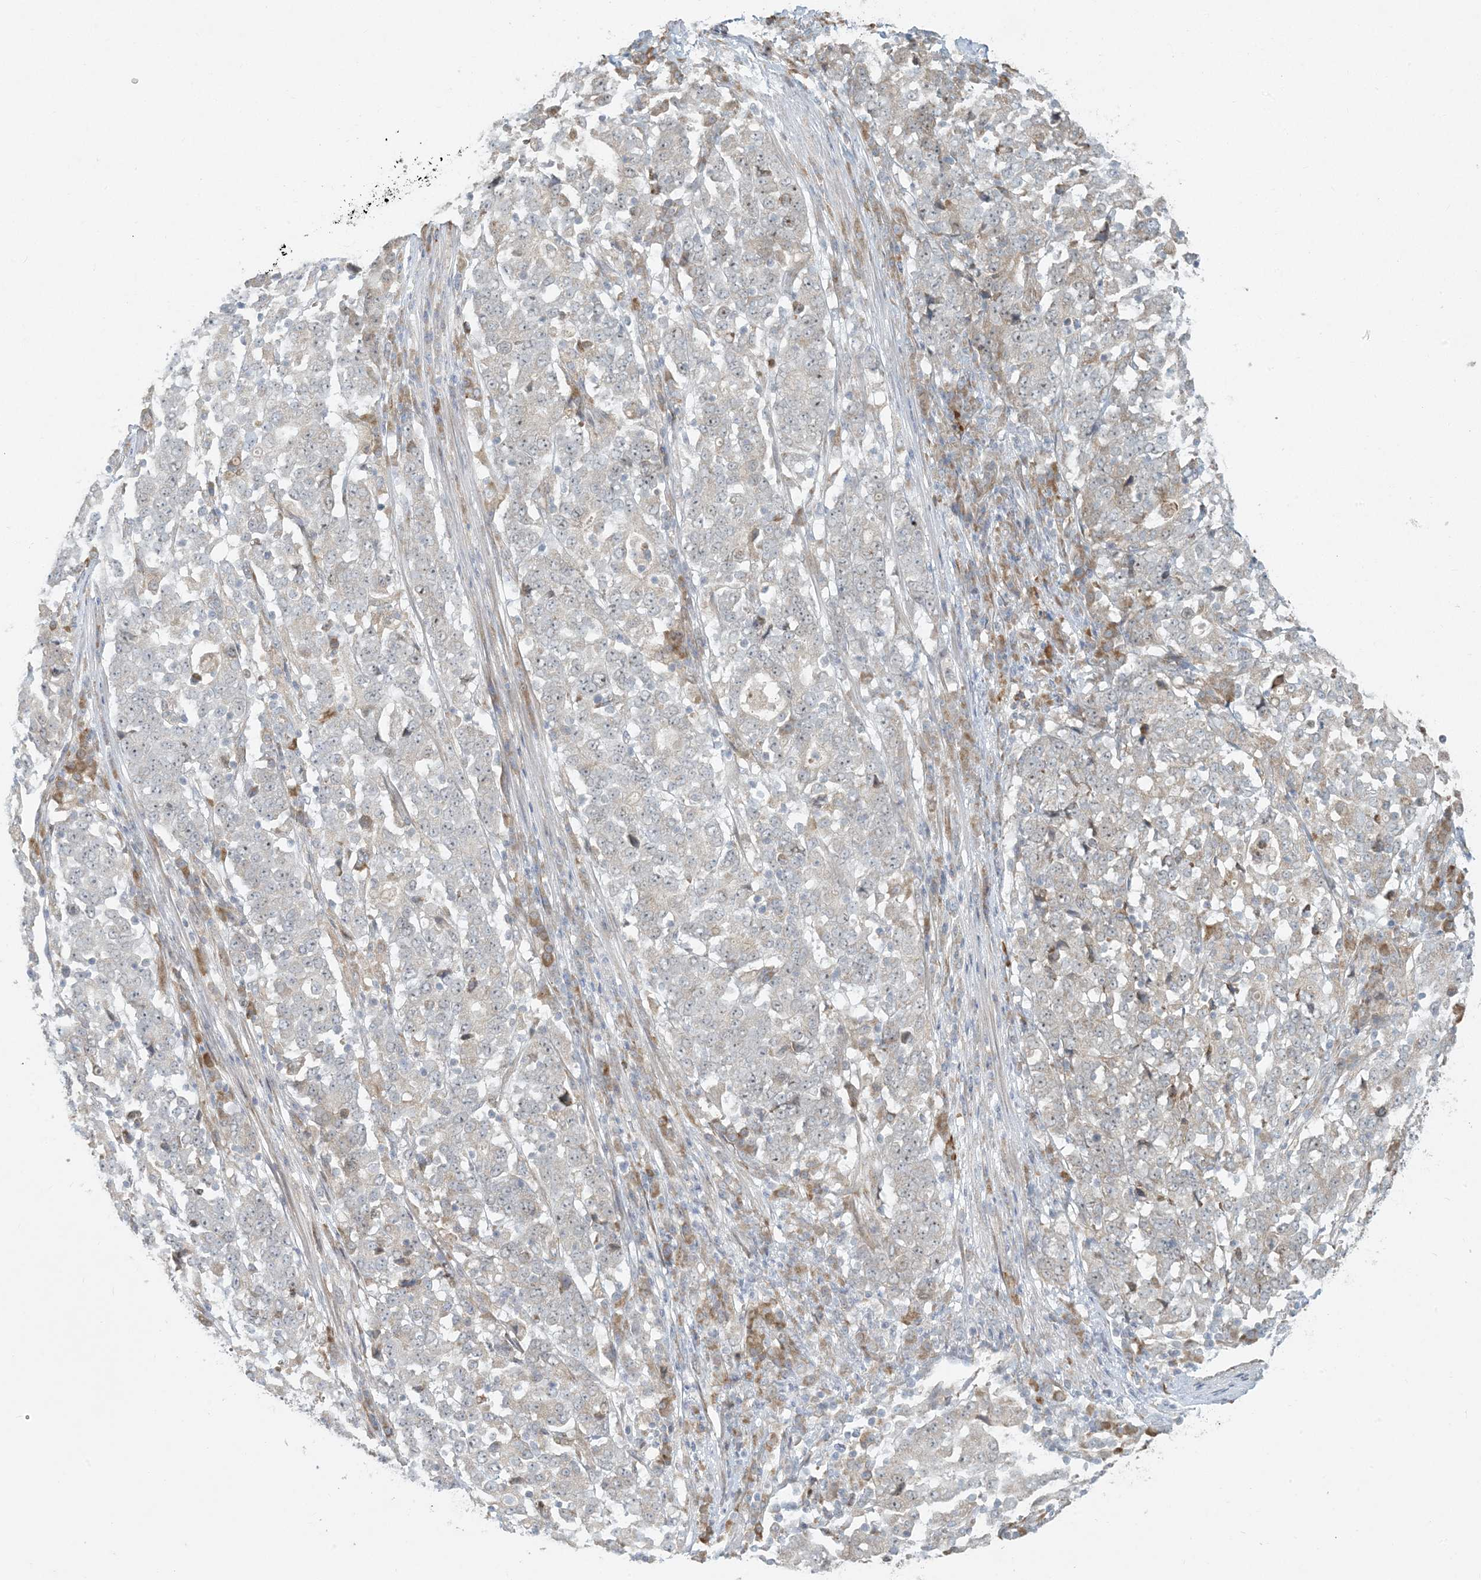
{"staining": {"intensity": "weak", "quantity": "<25%", "location": "cytoplasmic/membranous"}, "tissue": "stomach cancer", "cell_type": "Tumor cells", "image_type": "cancer", "snomed": [{"axis": "morphology", "description": "Adenocarcinoma, NOS"}, {"axis": "topography", "description": "Stomach"}], "caption": "IHC of adenocarcinoma (stomach) displays no staining in tumor cells.", "gene": "HACL1", "patient": {"sex": "male", "age": 59}}